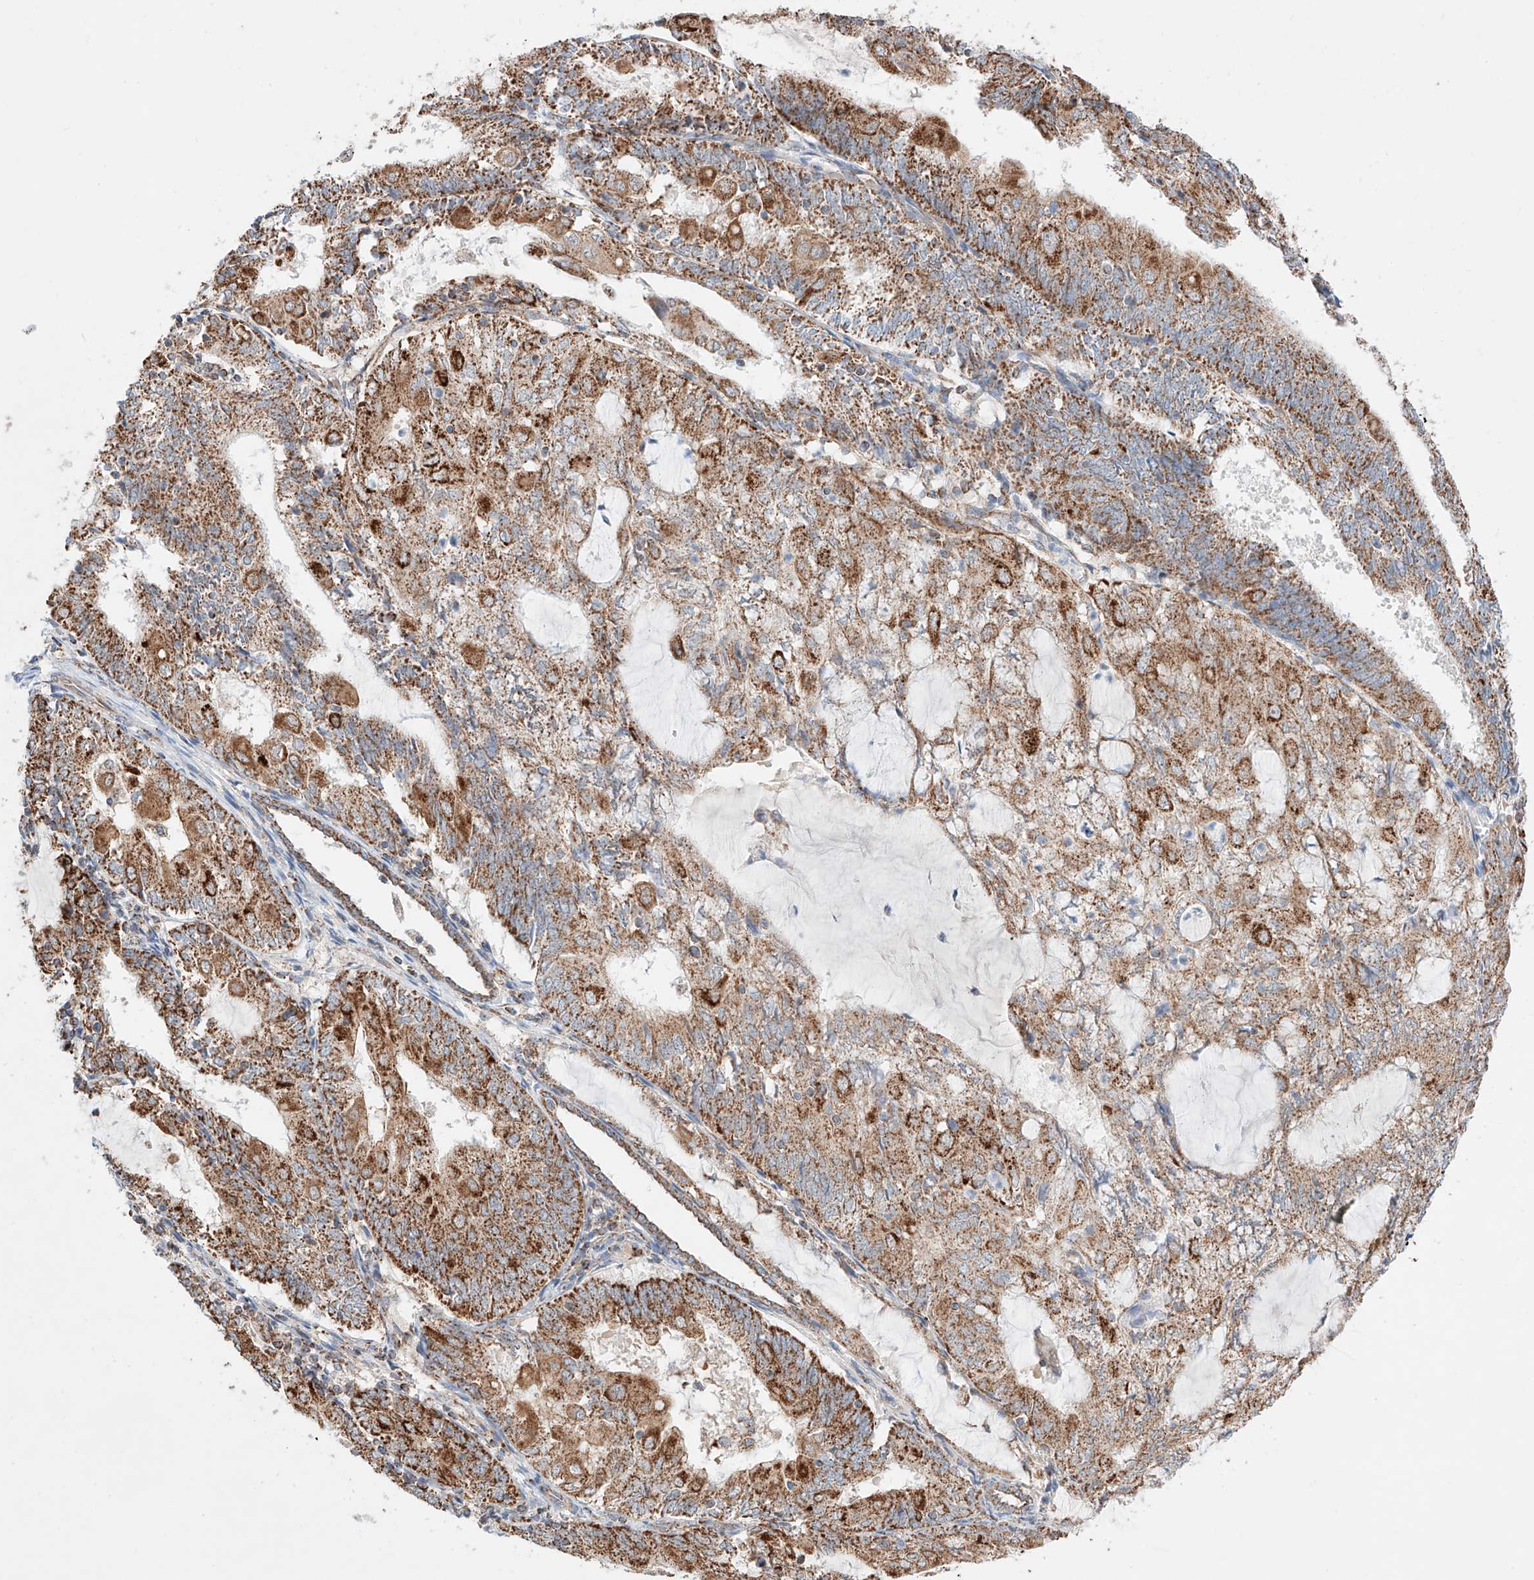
{"staining": {"intensity": "moderate", "quantity": ">75%", "location": "cytoplasmic/membranous"}, "tissue": "endometrial cancer", "cell_type": "Tumor cells", "image_type": "cancer", "snomed": [{"axis": "morphology", "description": "Adenocarcinoma, NOS"}, {"axis": "topography", "description": "Endometrium"}], "caption": "Brown immunohistochemical staining in endometrial cancer (adenocarcinoma) shows moderate cytoplasmic/membranous positivity in about >75% of tumor cells.", "gene": "KTI12", "patient": {"sex": "female", "age": 81}}